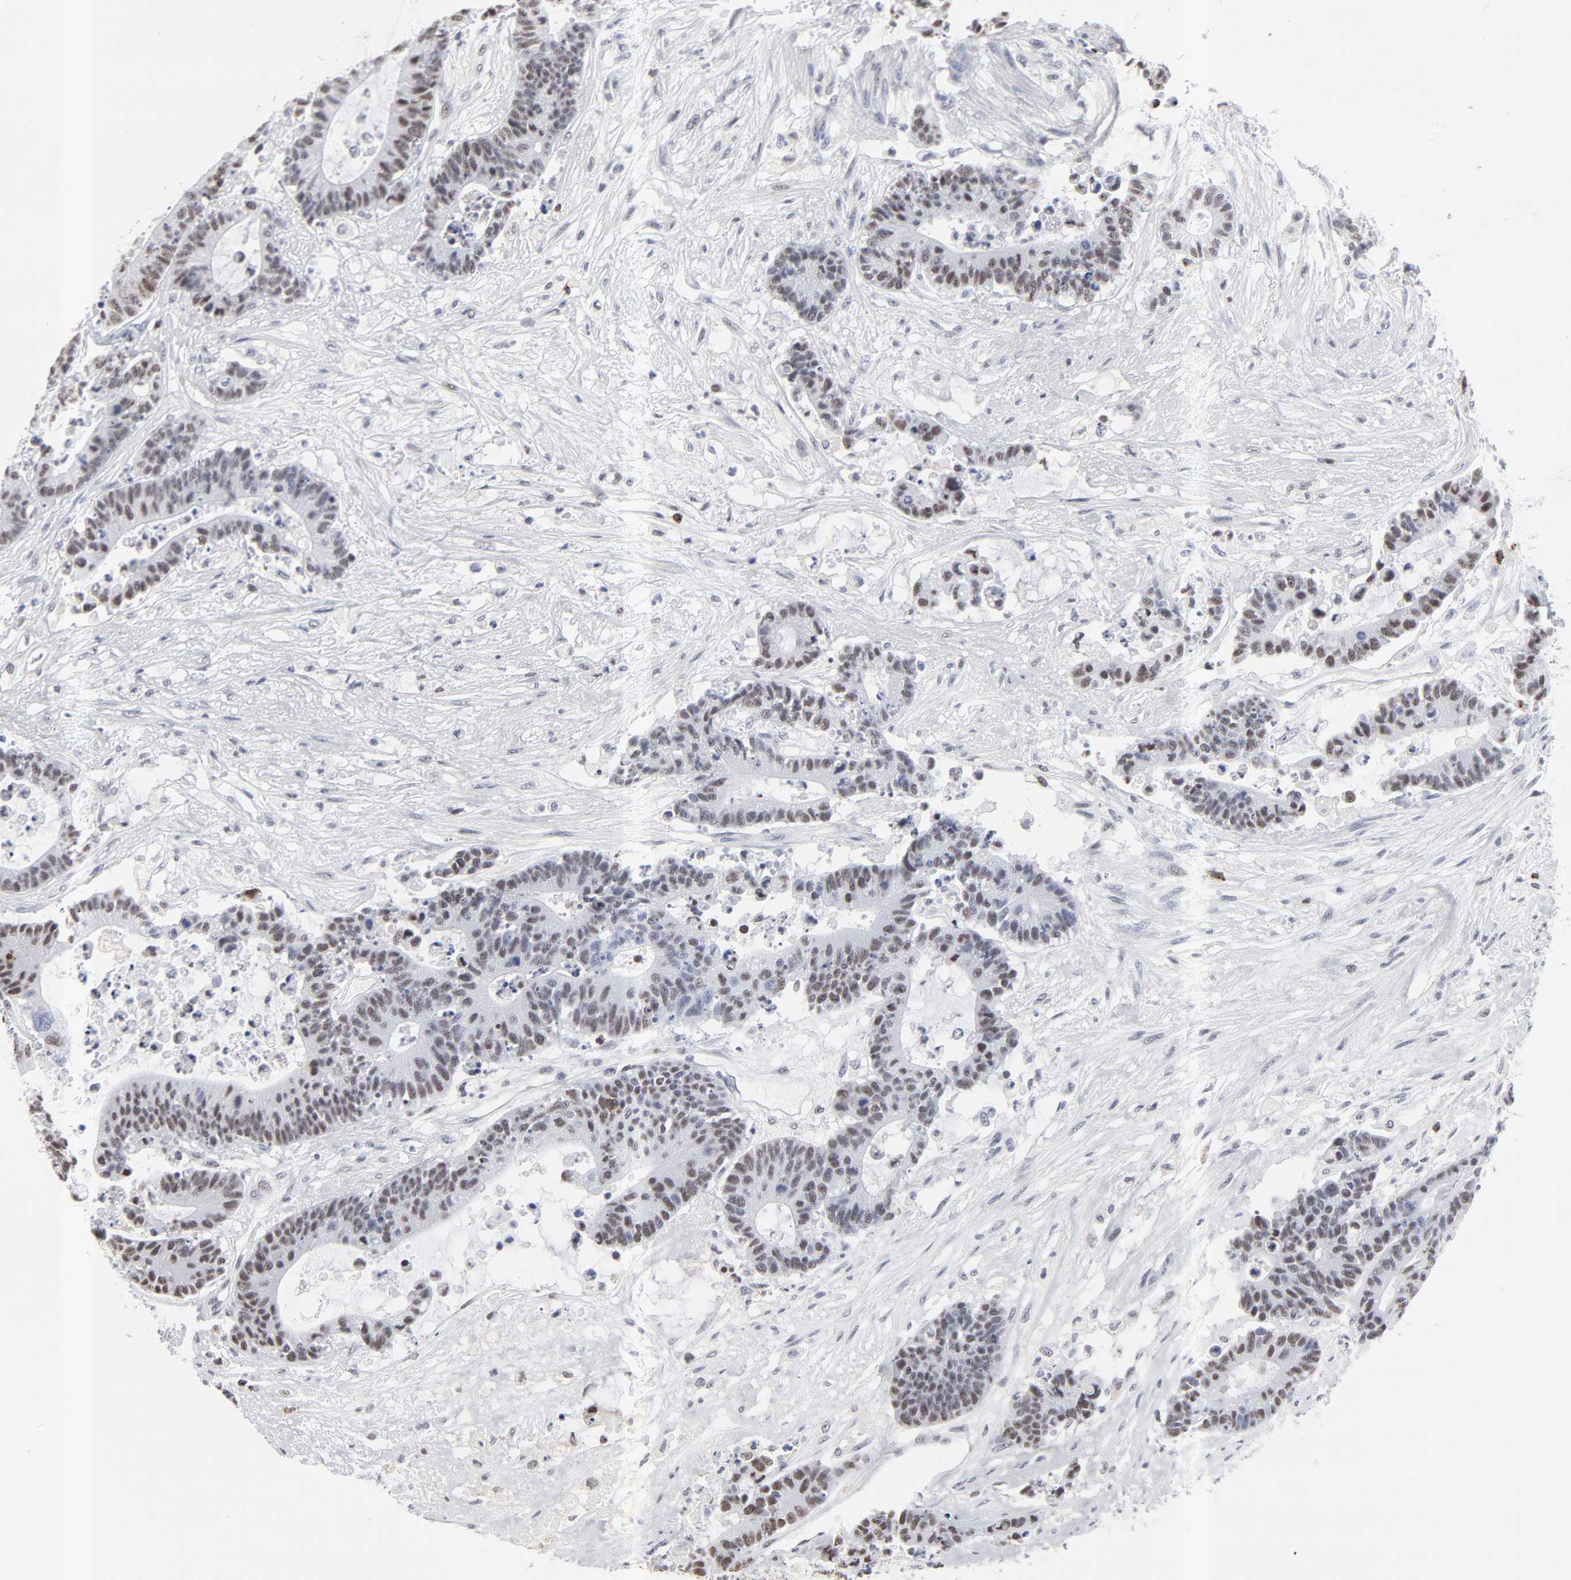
{"staining": {"intensity": "moderate", "quantity": "25%-75%", "location": "nuclear"}, "tissue": "colorectal cancer", "cell_type": "Tumor cells", "image_type": "cancer", "snomed": [{"axis": "morphology", "description": "Adenocarcinoma, NOS"}, {"axis": "topography", "description": "Colon"}], "caption": "There is medium levels of moderate nuclear positivity in tumor cells of colorectal cancer (adenocarcinoma), as demonstrated by immunohistochemical staining (brown color).", "gene": "CD2", "patient": {"sex": "female", "age": 84}}